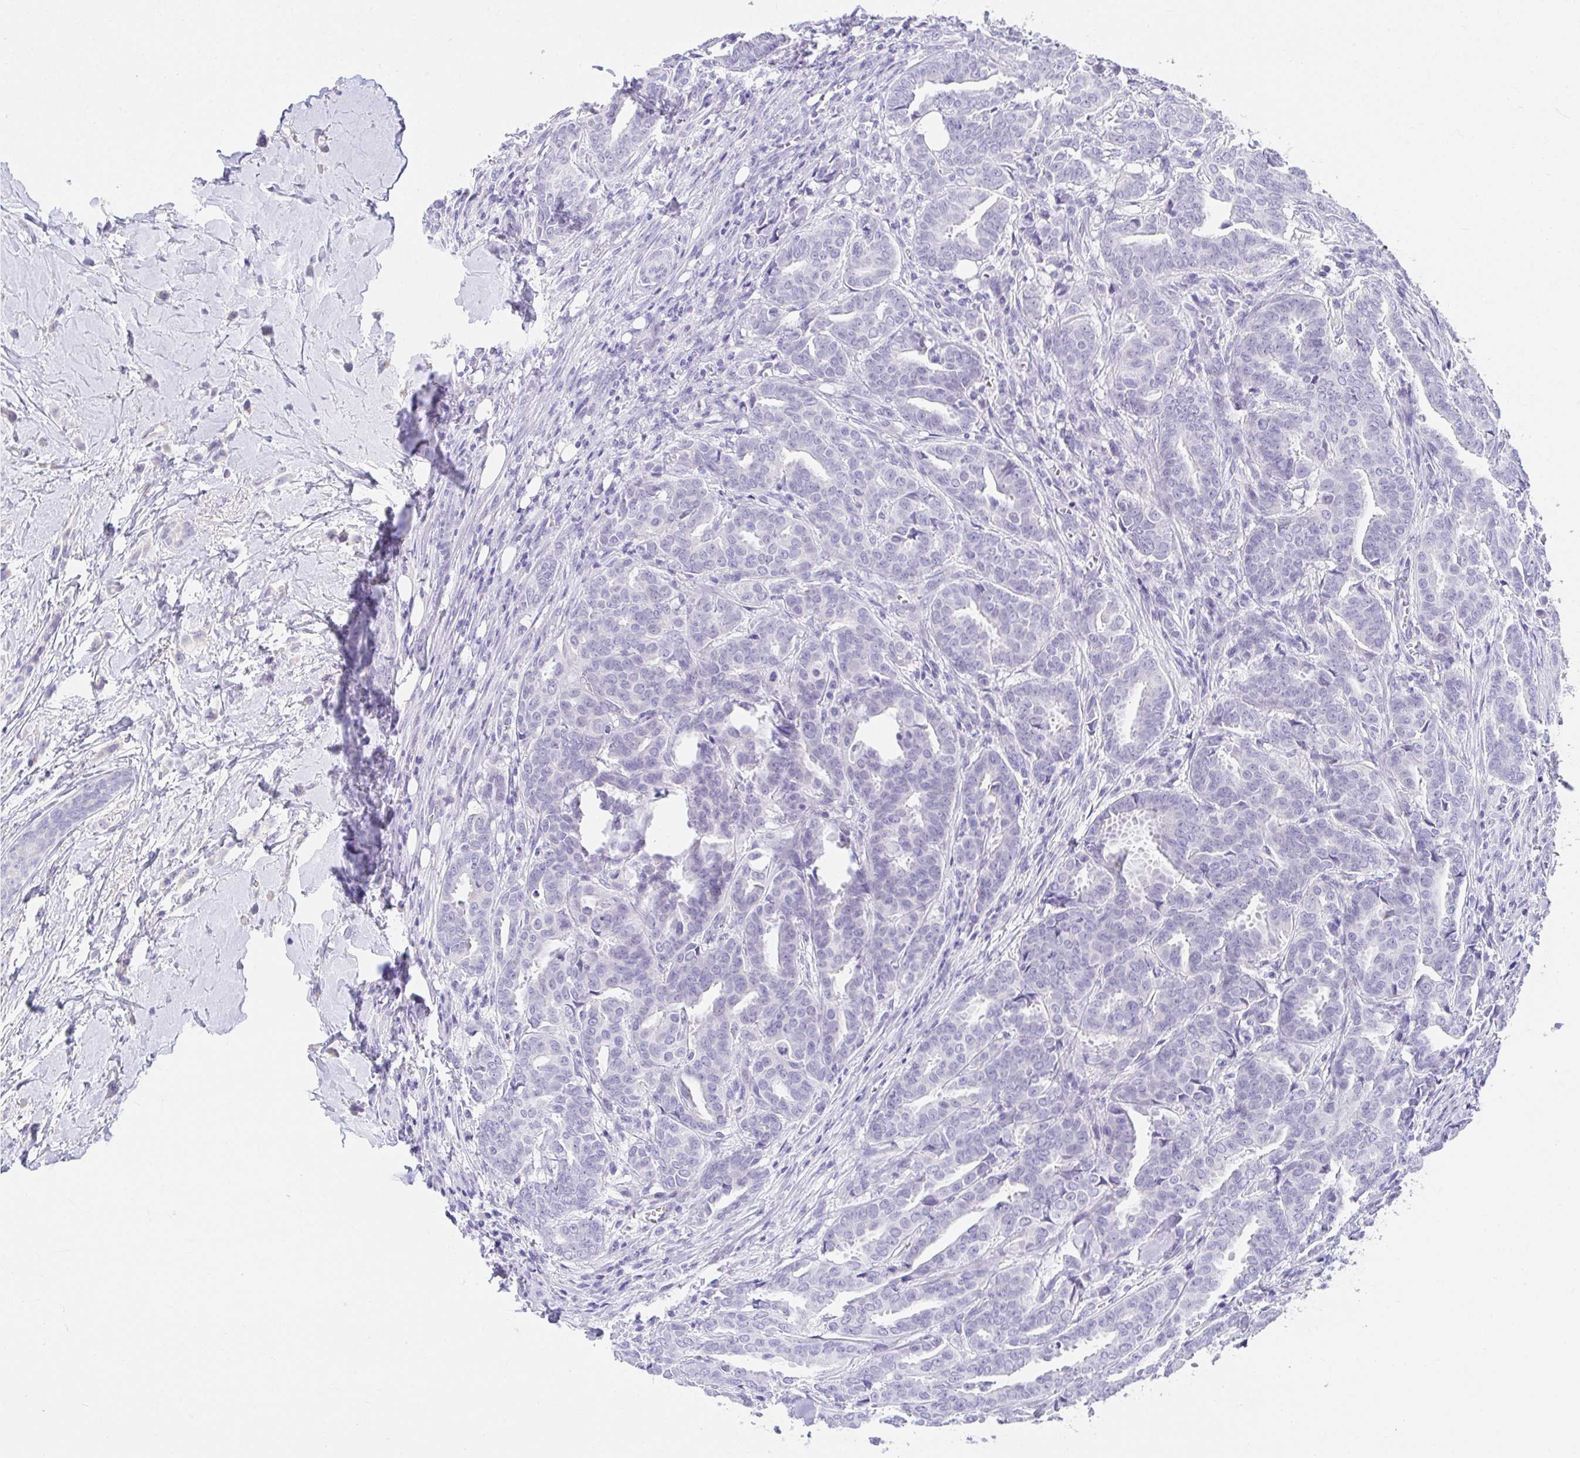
{"staining": {"intensity": "negative", "quantity": "none", "location": "none"}, "tissue": "breast cancer", "cell_type": "Tumor cells", "image_type": "cancer", "snomed": [{"axis": "morphology", "description": "Duct carcinoma"}, {"axis": "topography", "description": "Breast"}], "caption": "Tumor cells show no significant expression in intraductal carcinoma (breast).", "gene": "VGLL1", "patient": {"sex": "female", "age": 45}}